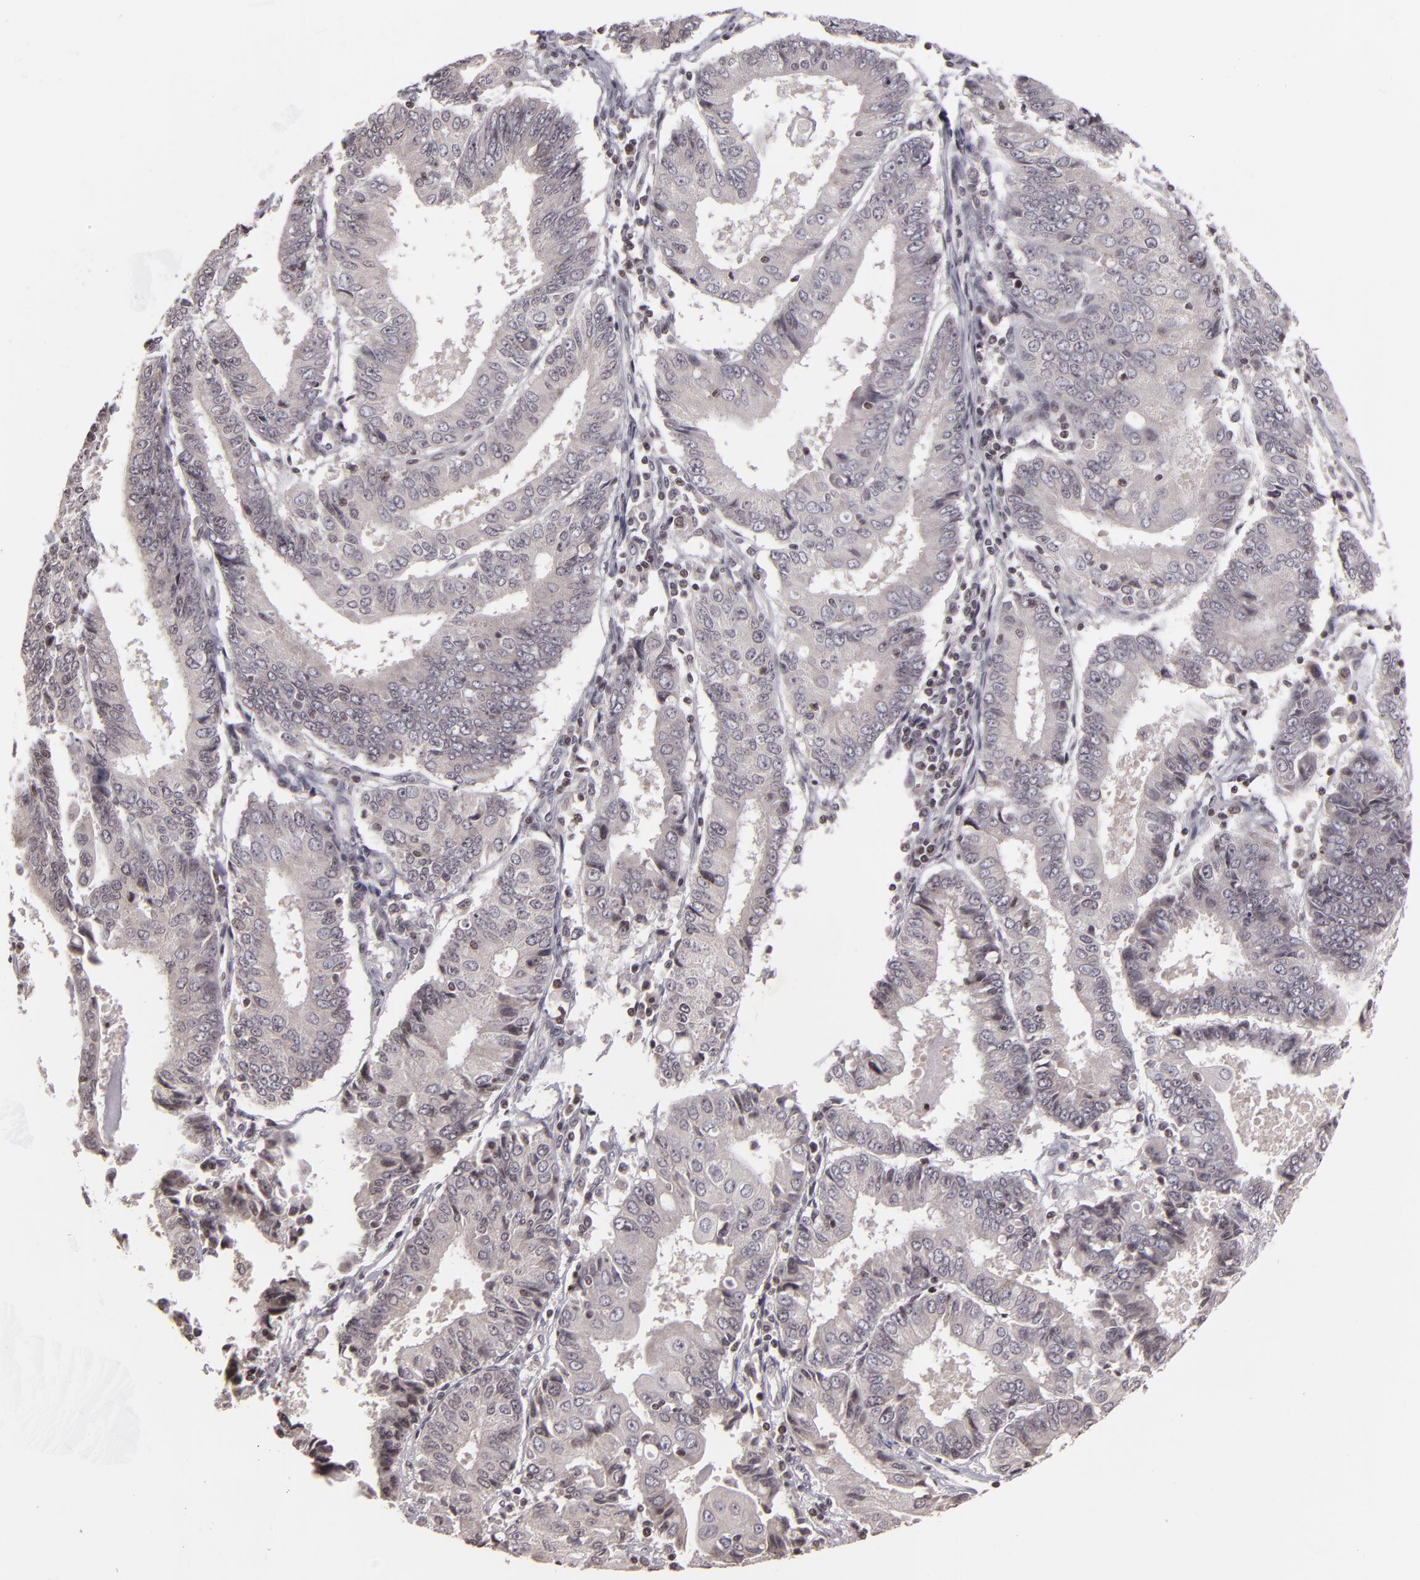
{"staining": {"intensity": "negative", "quantity": "none", "location": "none"}, "tissue": "endometrial cancer", "cell_type": "Tumor cells", "image_type": "cancer", "snomed": [{"axis": "morphology", "description": "Adenocarcinoma, NOS"}, {"axis": "topography", "description": "Endometrium"}], "caption": "An immunohistochemistry (IHC) histopathology image of endometrial adenocarcinoma is shown. There is no staining in tumor cells of endometrial adenocarcinoma.", "gene": "AKAP6", "patient": {"sex": "female", "age": 75}}